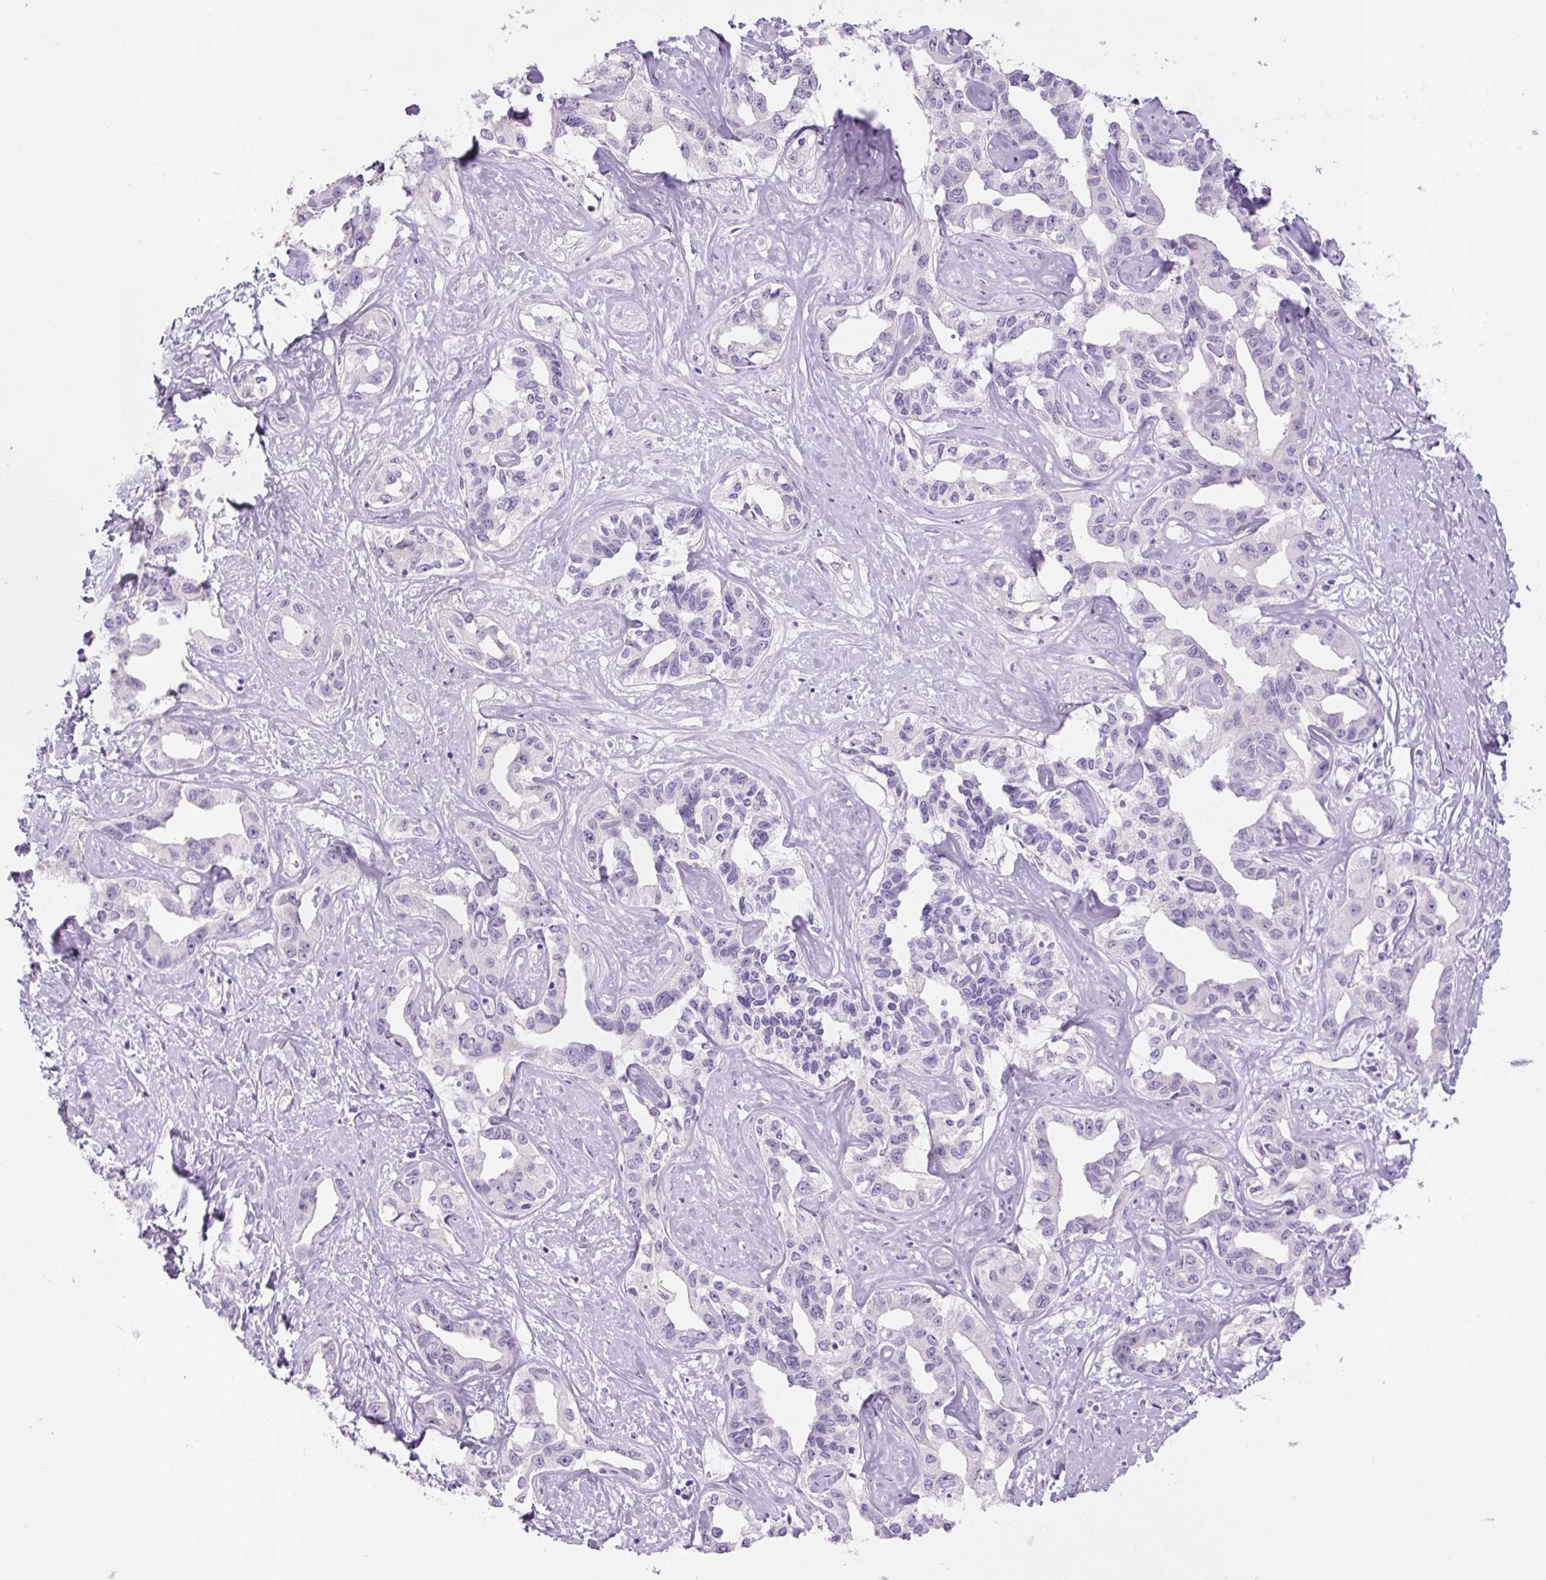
{"staining": {"intensity": "negative", "quantity": "none", "location": "none"}, "tissue": "liver cancer", "cell_type": "Tumor cells", "image_type": "cancer", "snomed": [{"axis": "morphology", "description": "Cholangiocarcinoma"}, {"axis": "topography", "description": "Liver"}], "caption": "This histopathology image is of liver cancer (cholangiocarcinoma) stained with immunohistochemistry (IHC) to label a protein in brown with the nuclei are counter-stained blue. There is no staining in tumor cells.", "gene": "COL9A2", "patient": {"sex": "male", "age": 59}}